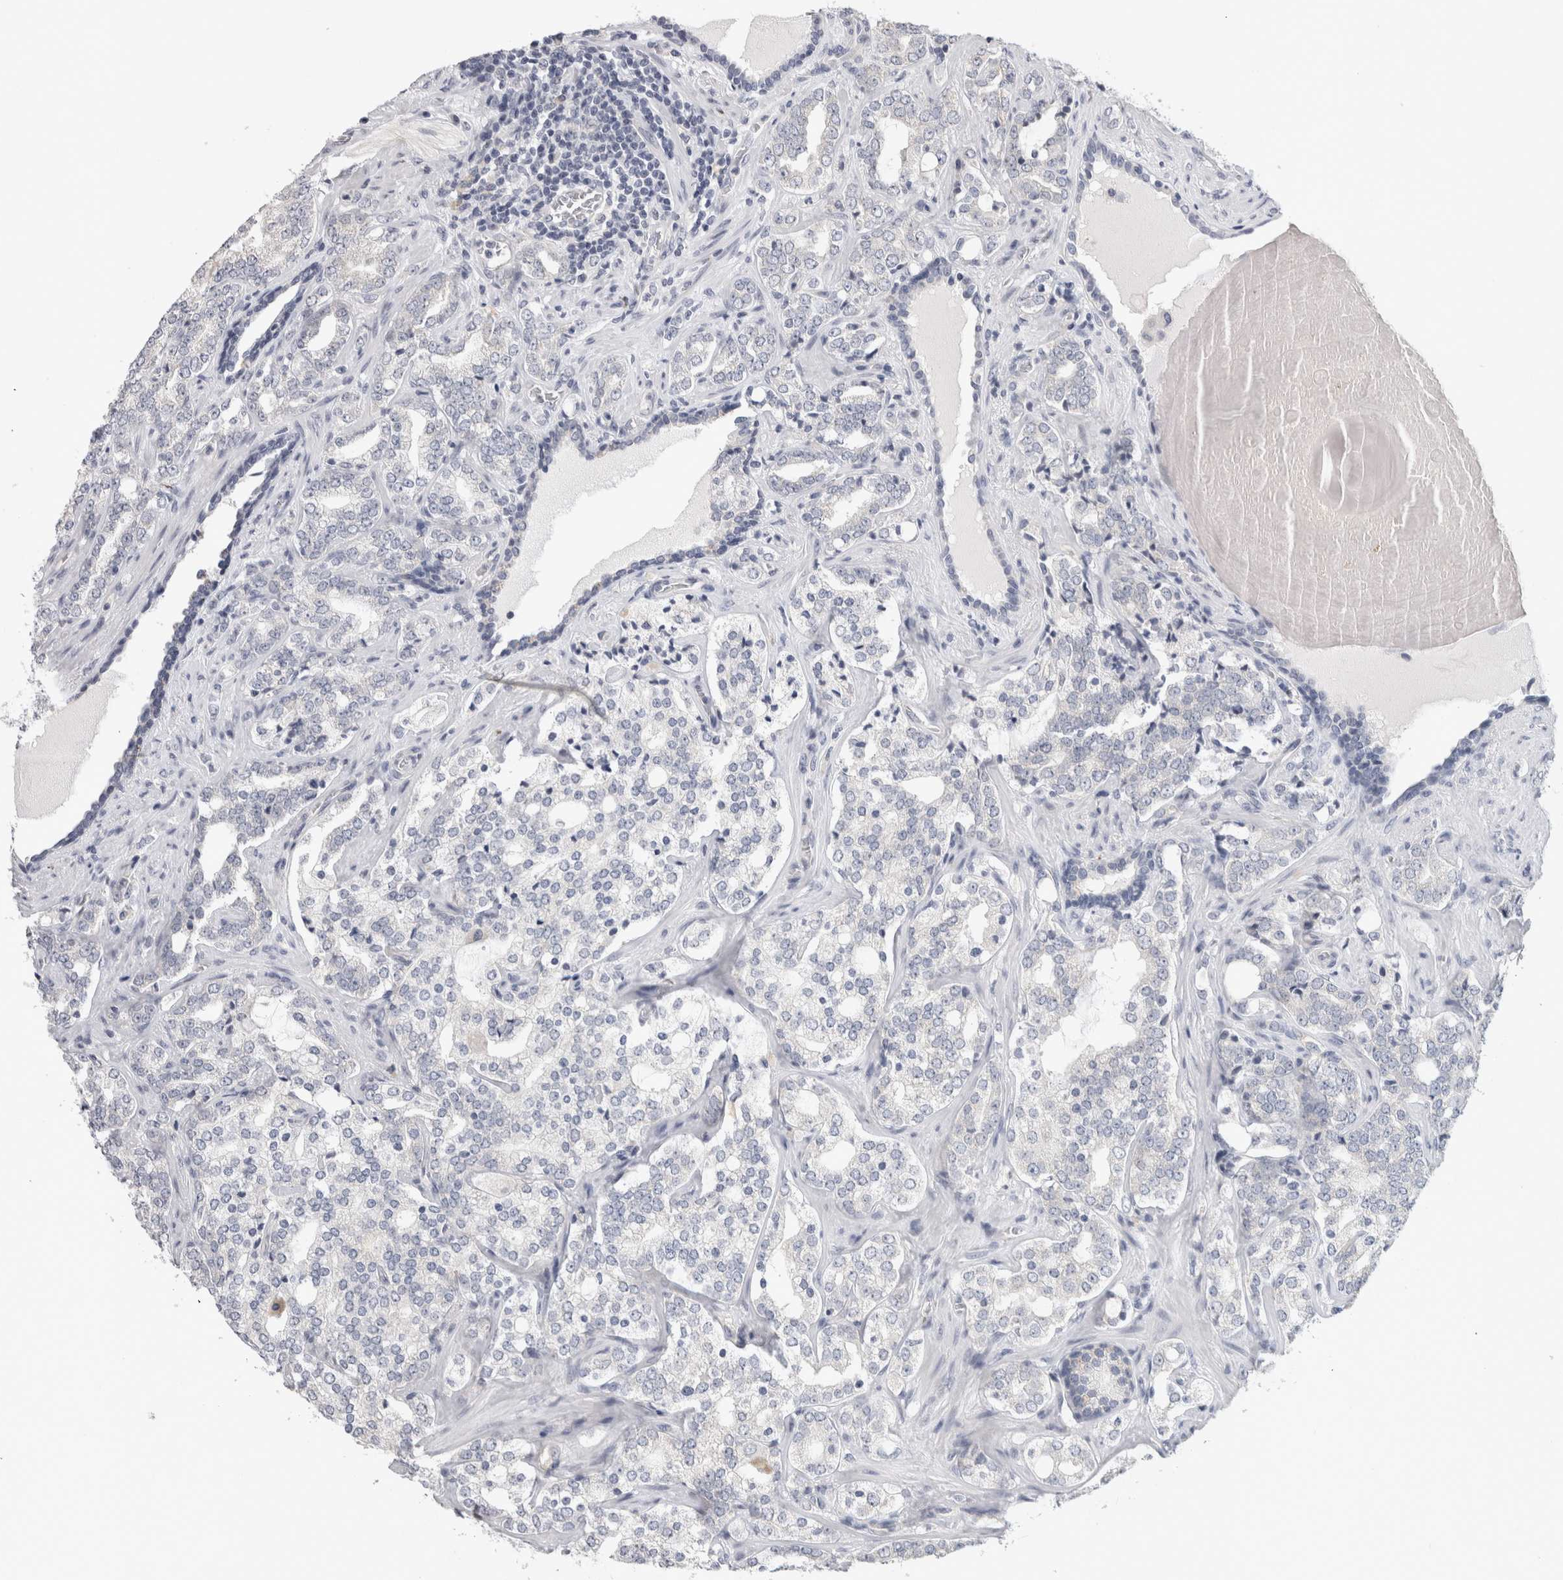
{"staining": {"intensity": "negative", "quantity": "none", "location": "none"}, "tissue": "prostate cancer", "cell_type": "Tumor cells", "image_type": "cancer", "snomed": [{"axis": "morphology", "description": "Adenocarcinoma, High grade"}, {"axis": "topography", "description": "Prostate"}], "caption": "Immunohistochemical staining of human prostate cancer exhibits no significant positivity in tumor cells.", "gene": "TONSL", "patient": {"sex": "male", "age": 64}}